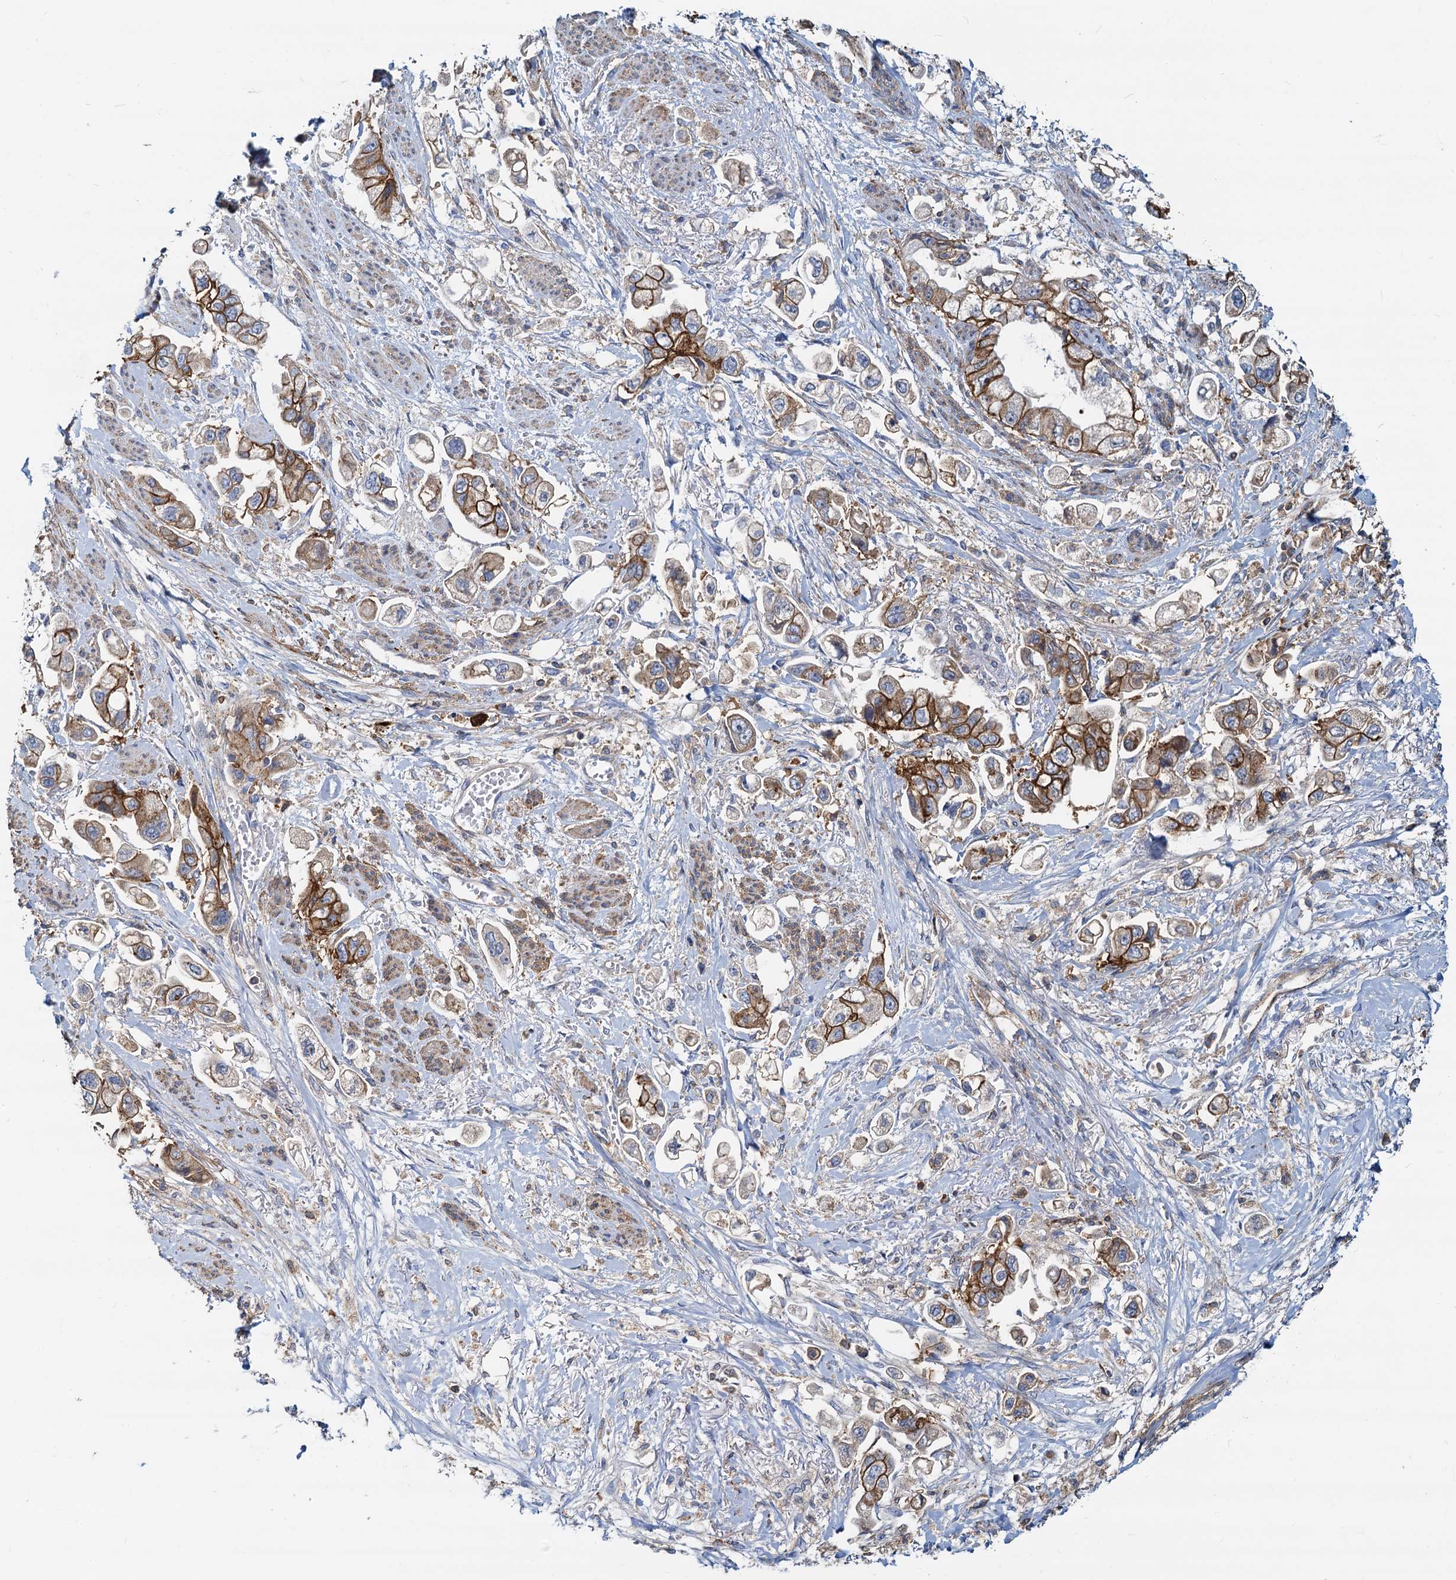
{"staining": {"intensity": "moderate", "quantity": ">75%", "location": "cytoplasmic/membranous"}, "tissue": "stomach cancer", "cell_type": "Tumor cells", "image_type": "cancer", "snomed": [{"axis": "morphology", "description": "Adenocarcinoma, NOS"}, {"axis": "topography", "description": "Stomach"}], "caption": "This micrograph shows stomach adenocarcinoma stained with immunohistochemistry to label a protein in brown. The cytoplasmic/membranous of tumor cells show moderate positivity for the protein. Nuclei are counter-stained blue.", "gene": "LNX2", "patient": {"sex": "male", "age": 62}}